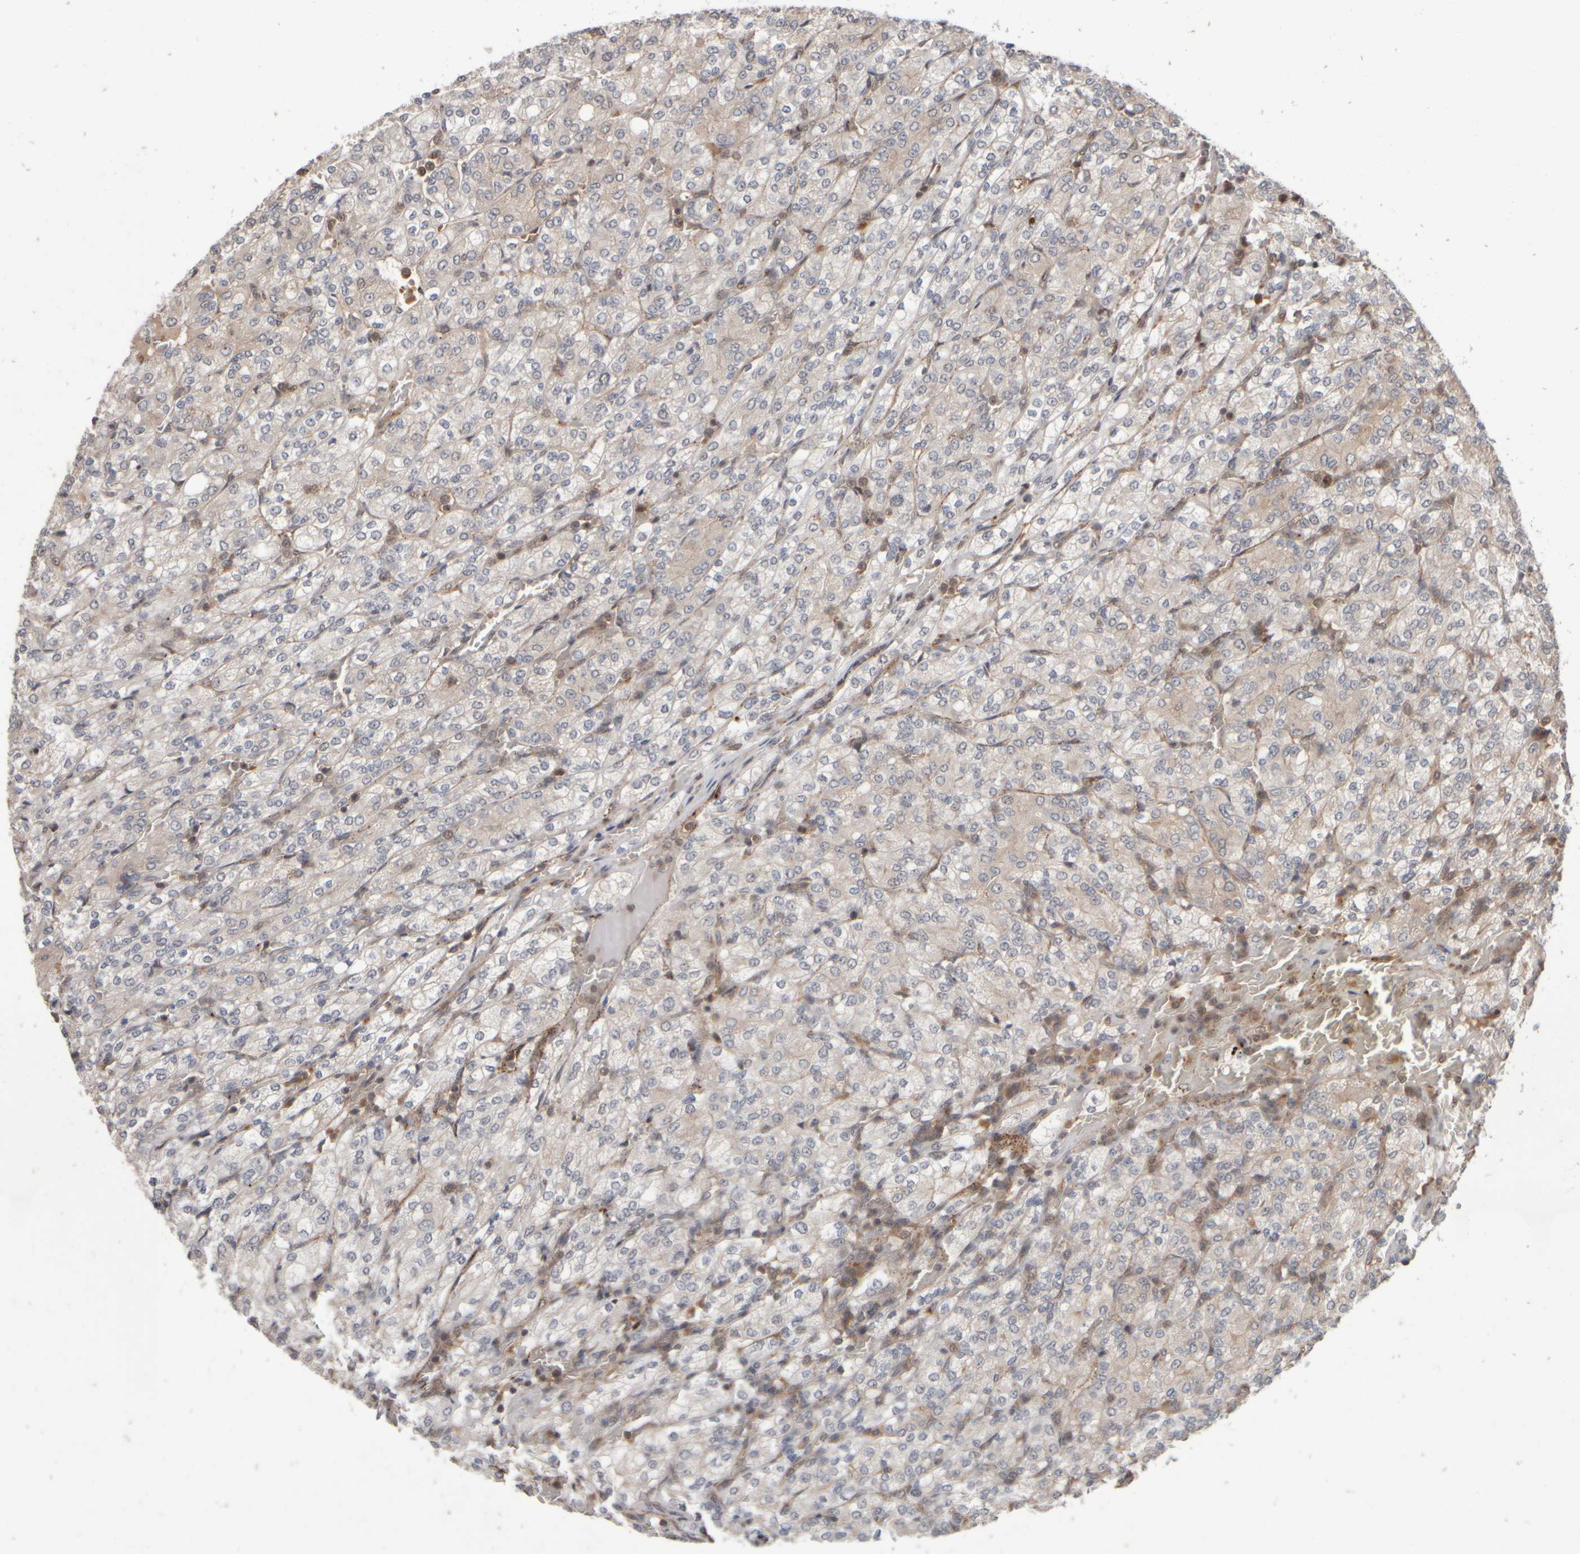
{"staining": {"intensity": "weak", "quantity": "<25%", "location": "cytoplasmic/membranous"}, "tissue": "renal cancer", "cell_type": "Tumor cells", "image_type": "cancer", "snomed": [{"axis": "morphology", "description": "Adenocarcinoma, NOS"}, {"axis": "topography", "description": "Kidney"}], "caption": "There is no significant expression in tumor cells of renal adenocarcinoma.", "gene": "ABHD11", "patient": {"sex": "male", "age": 77}}